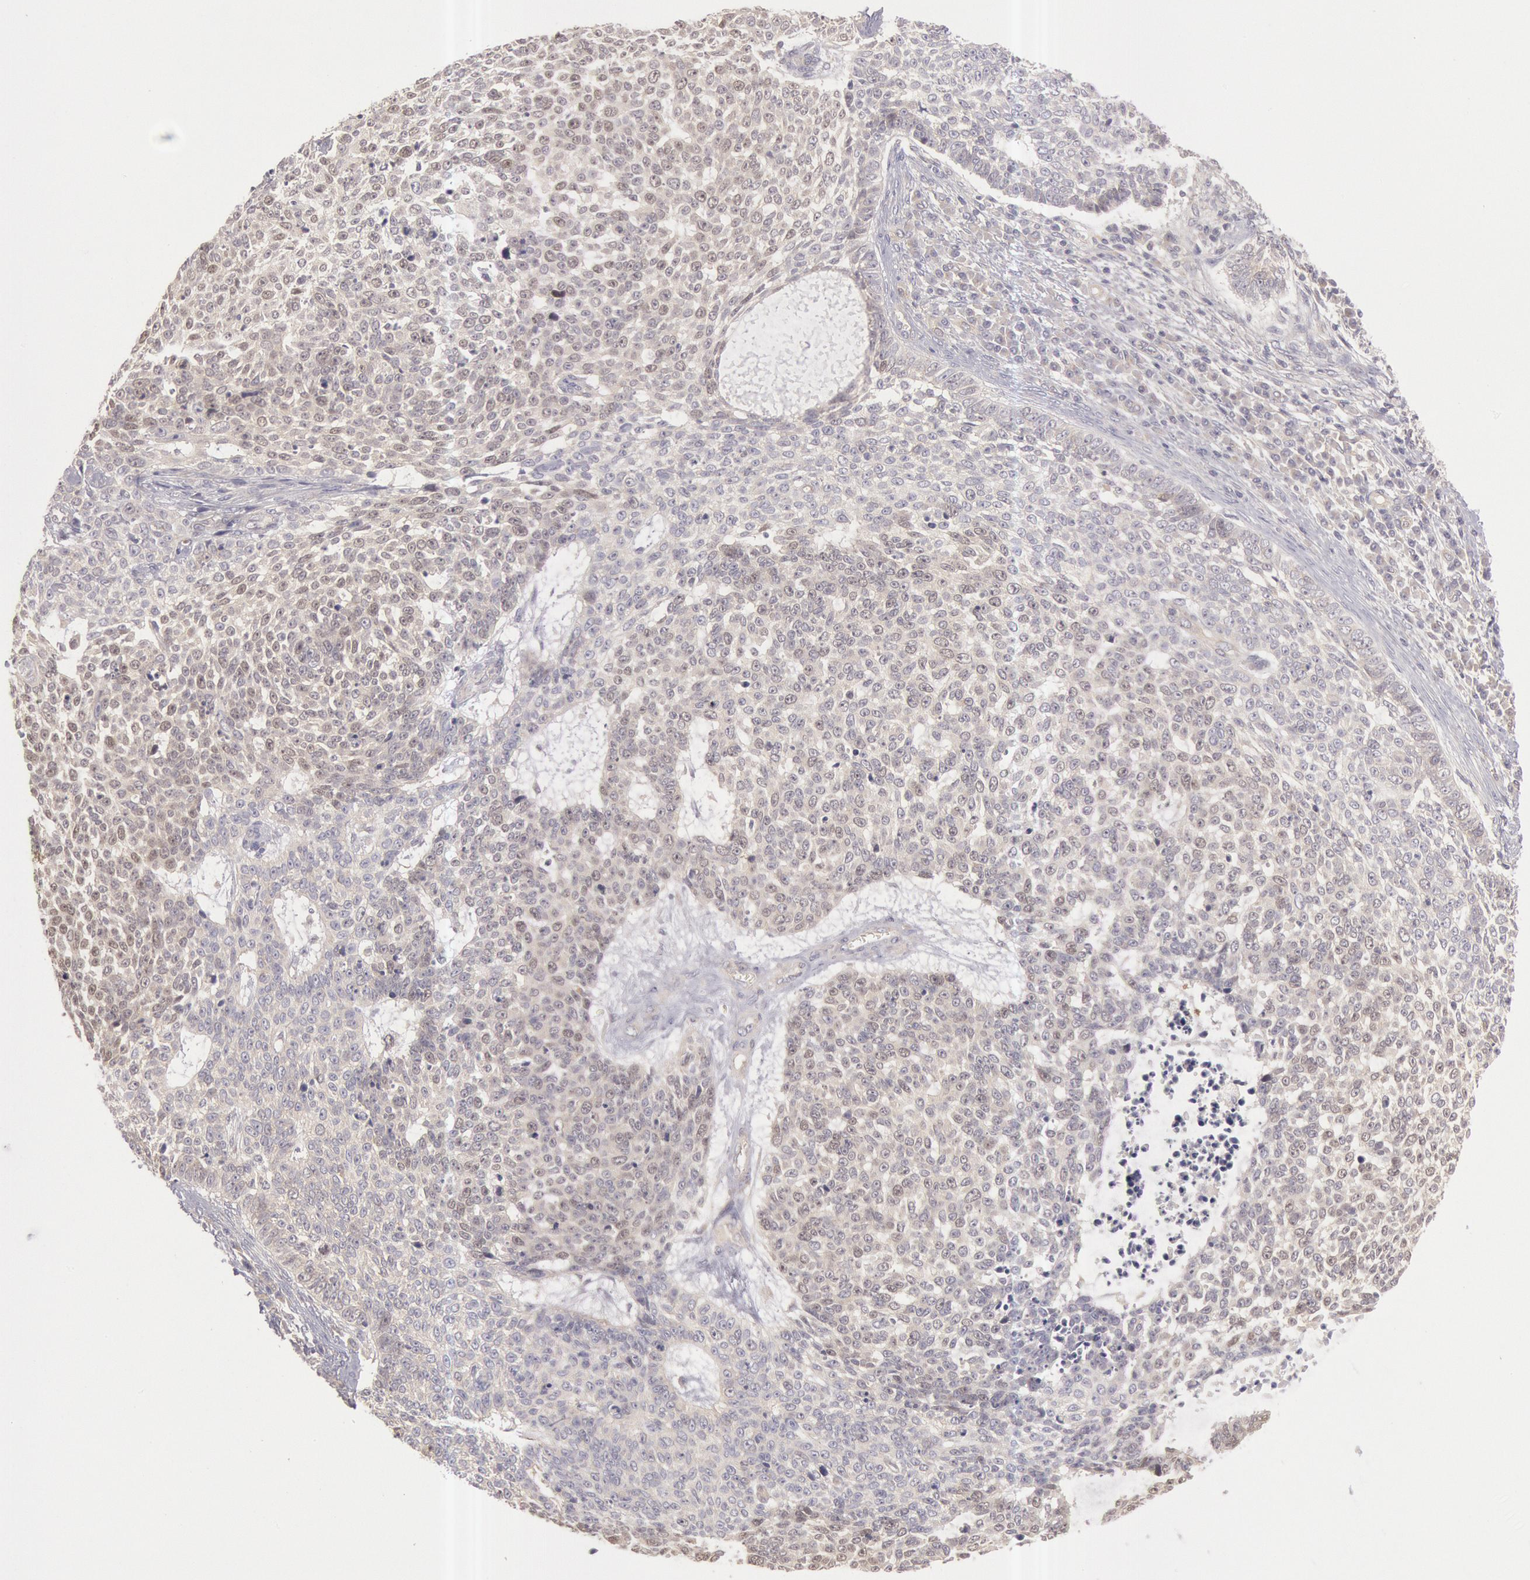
{"staining": {"intensity": "negative", "quantity": "none", "location": "none"}, "tissue": "skin cancer", "cell_type": "Tumor cells", "image_type": "cancer", "snomed": [{"axis": "morphology", "description": "Basal cell carcinoma"}, {"axis": "topography", "description": "Skin"}], "caption": "Tumor cells show no significant protein staining in basal cell carcinoma (skin).", "gene": "AMOTL1", "patient": {"sex": "female", "age": 89}}